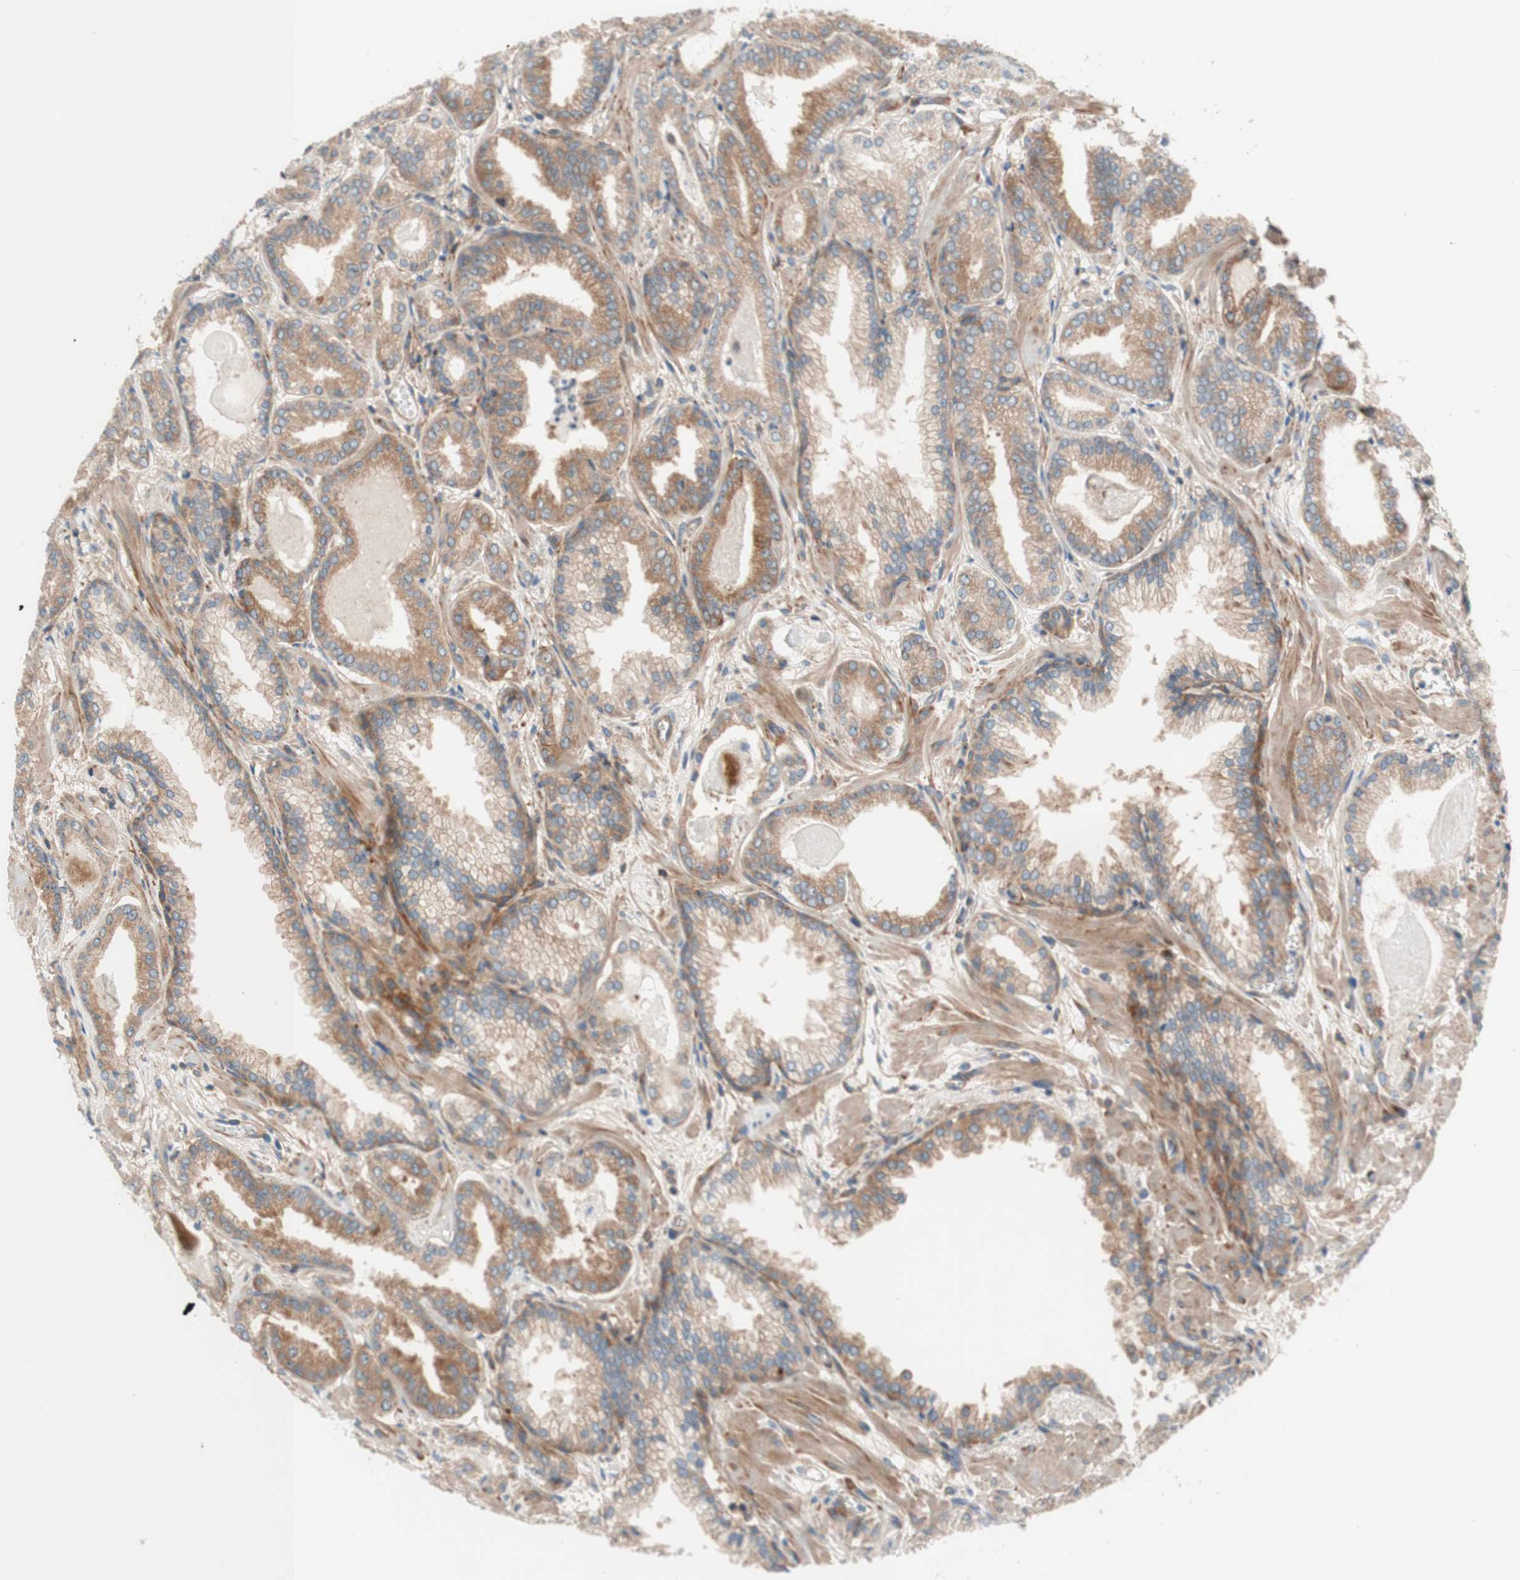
{"staining": {"intensity": "moderate", "quantity": ">75%", "location": "cytoplasmic/membranous"}, "tissue": "prostate cancer", "cell_type": "Tumor cells", "image_type": "cancer", "snomed": [{"axis": "morphology", "description": "Adenocarcinoma, Low grade"}, {"axis": "topography", "description": "Prostate"}], "caption": "Immunohistochemistry of prostate adenocarcinoma (low-grade) displays medium levels of moderate cytoplasmic/membranous expression in about >75% of tumor cells. (Stains: DAB (3,3'-diaminobenzidine) in brown, nuclei in blue, Microscopy: brightfield microscopy at high magnification).", "gene": "CCN4", "patient": {"sex": "male", "age": 59}}